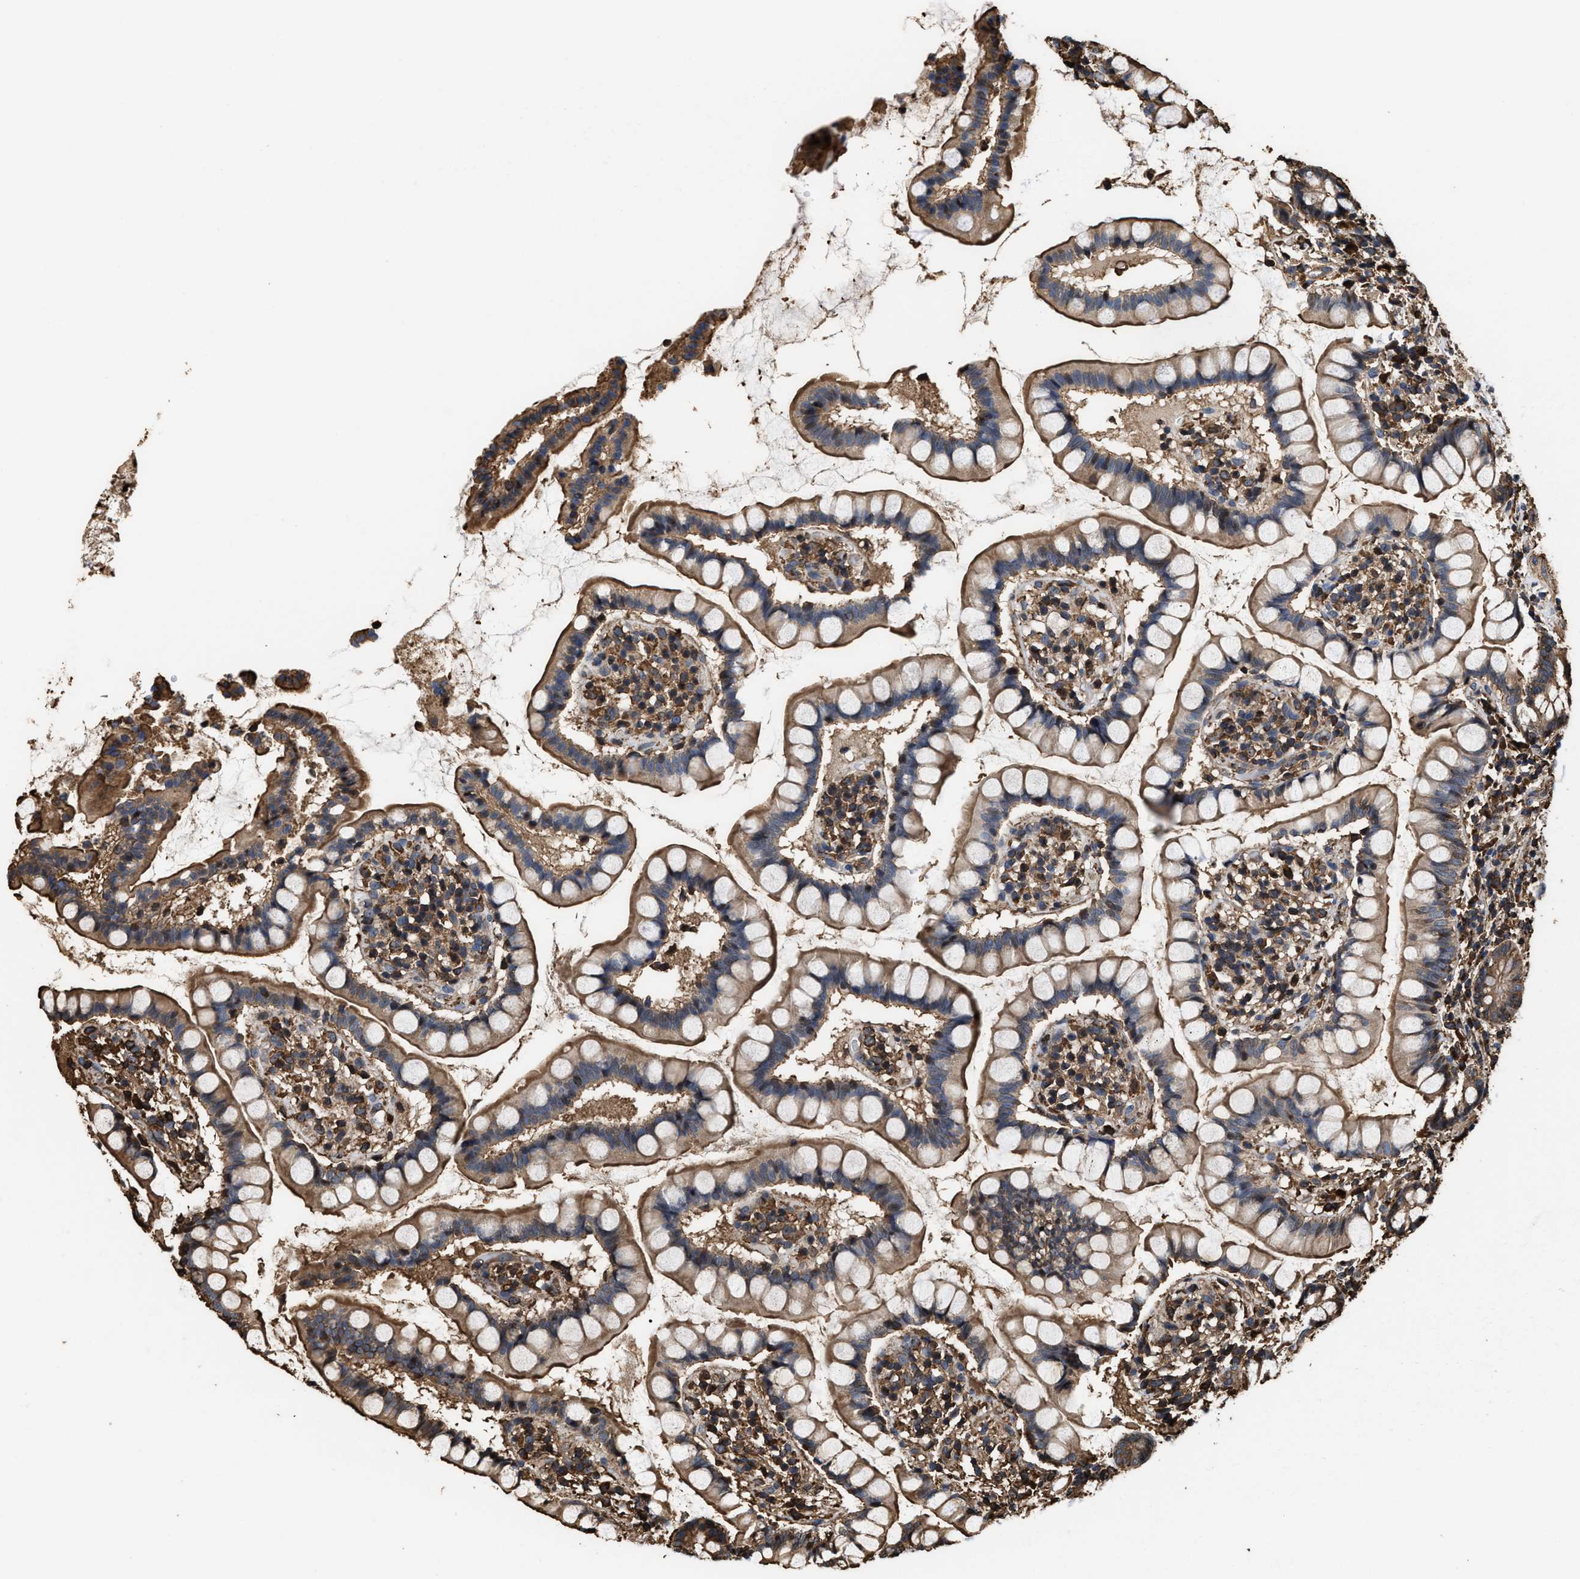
{"staining": {"intensity": "moderate", "quantity": ">75%", "location": "cytoplasmic/membranous"}, "tissue": "small intestine", "cell_type": "Glandular cells", "image_type": "normal", "snomed": [{"axis": "morphology", "description": "Normal tissue, NOS"}, {"axis": "topography", "description": "Small intestine"}], "caption": "Brown immunohistochemical staining in normal human small intestine exhibits moderate cytoplasmic/membranous positivity in about >75% of glandular cells. (brown staining indicates protein expression, while blue staining denotes nuclei).", "gene": "KBTBD2", "patient": {"sex": "female", "age": 84}}